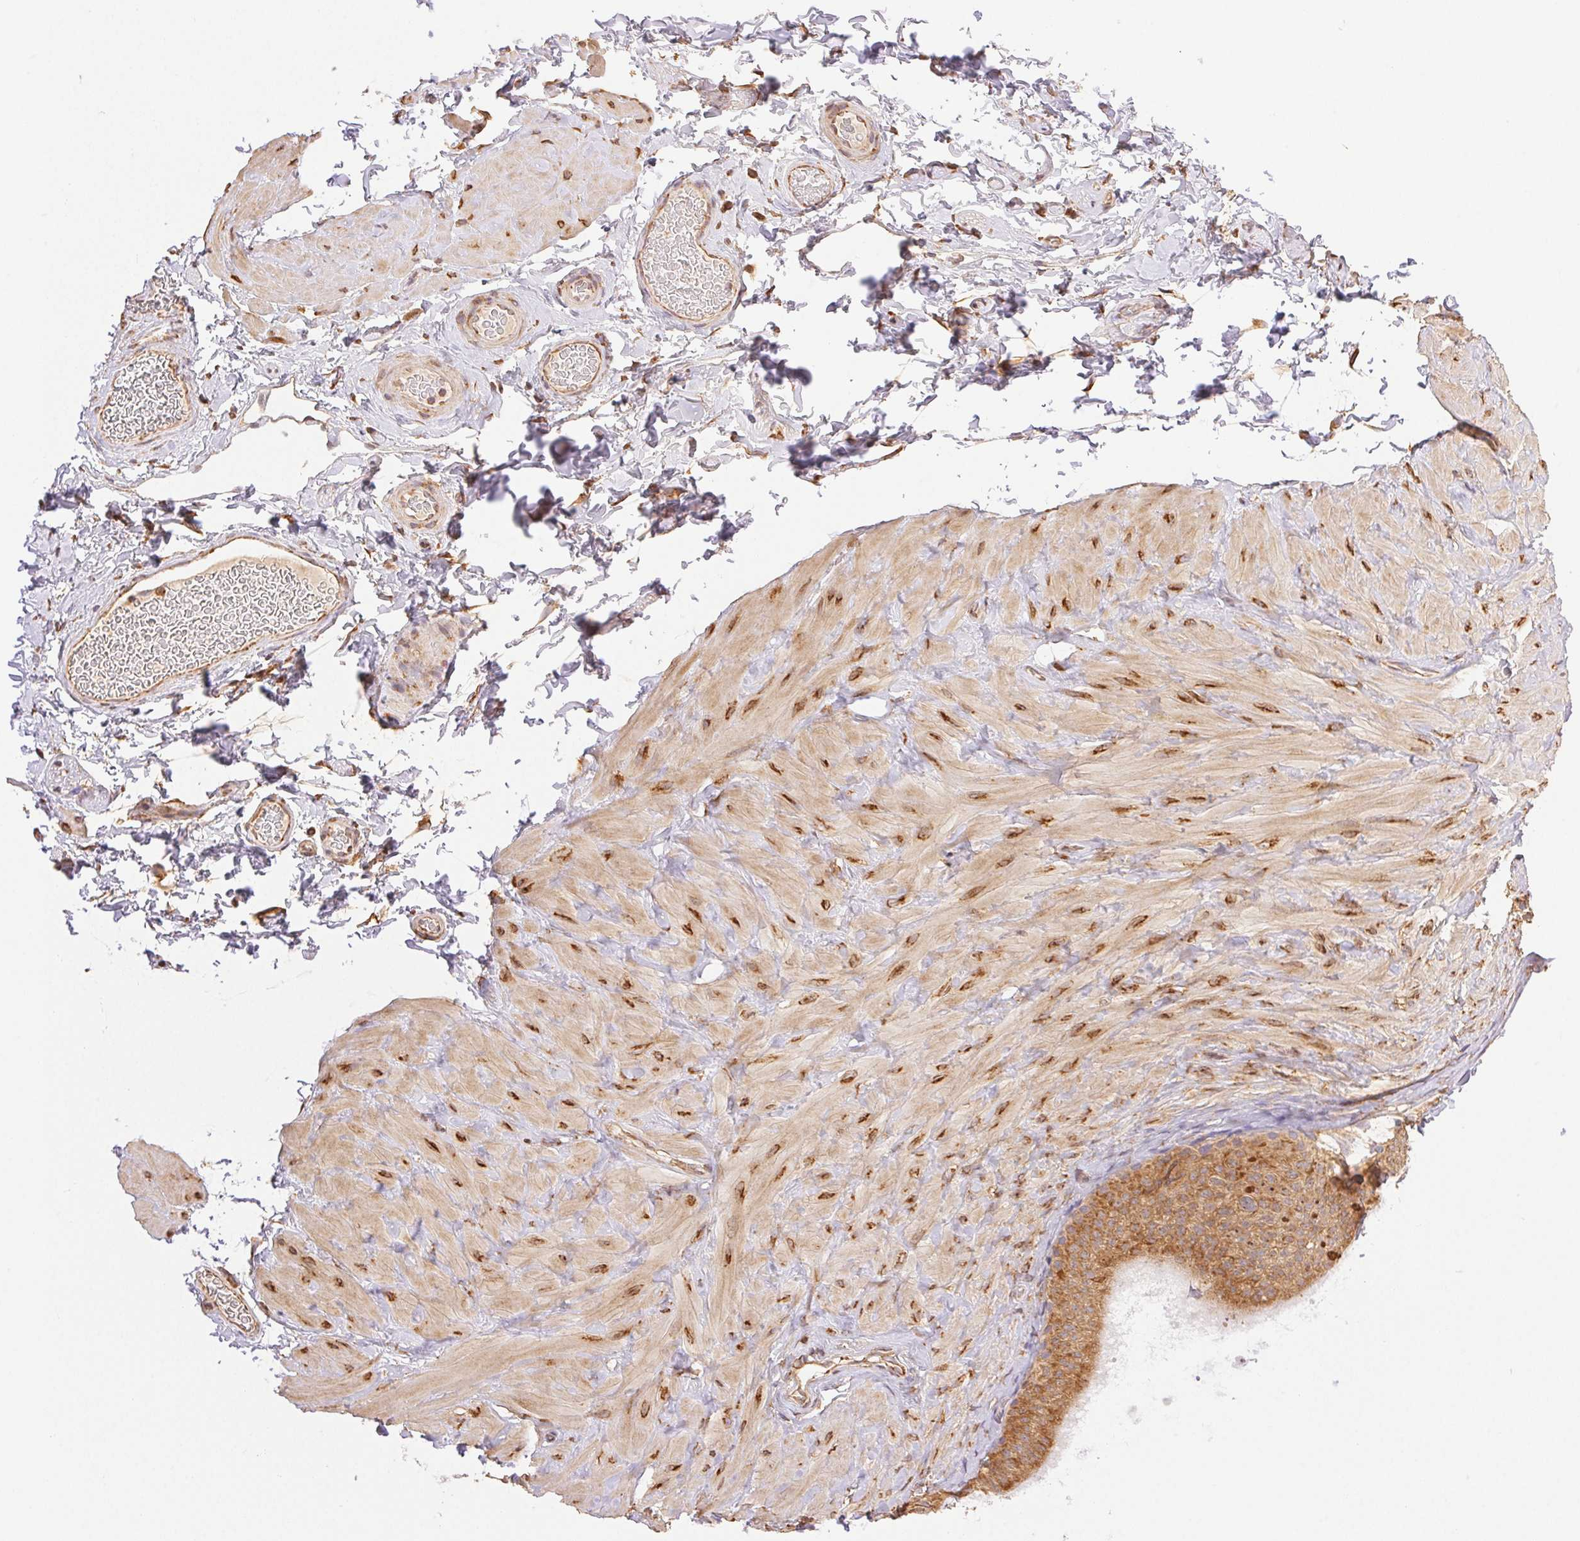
{"staining": {"intensity": "moderate", "quantity": ">75%", "location": "cytoplasmic/membranous"}, "tissue": "epididymis", "cell_type": "Glandular cells", "image_type": "normal", "snomed": [{"axis": "morphology", "description": "Normal tissue, NOS"}, {"axis": "topography", "description": "Epididymis, spermatic cord, NOS"}, {"axis": "topography", "description": "Epididymis"}], "caption": "A photomicrograph showing moderate cytoplasmic/membranous staining in about >75% of glandular cells in unremarkable epididymis, as visualized by brown immunohistochemical staining.", "gene": "ENTREP1", "patient": {"sex": "male", "age": 31}}